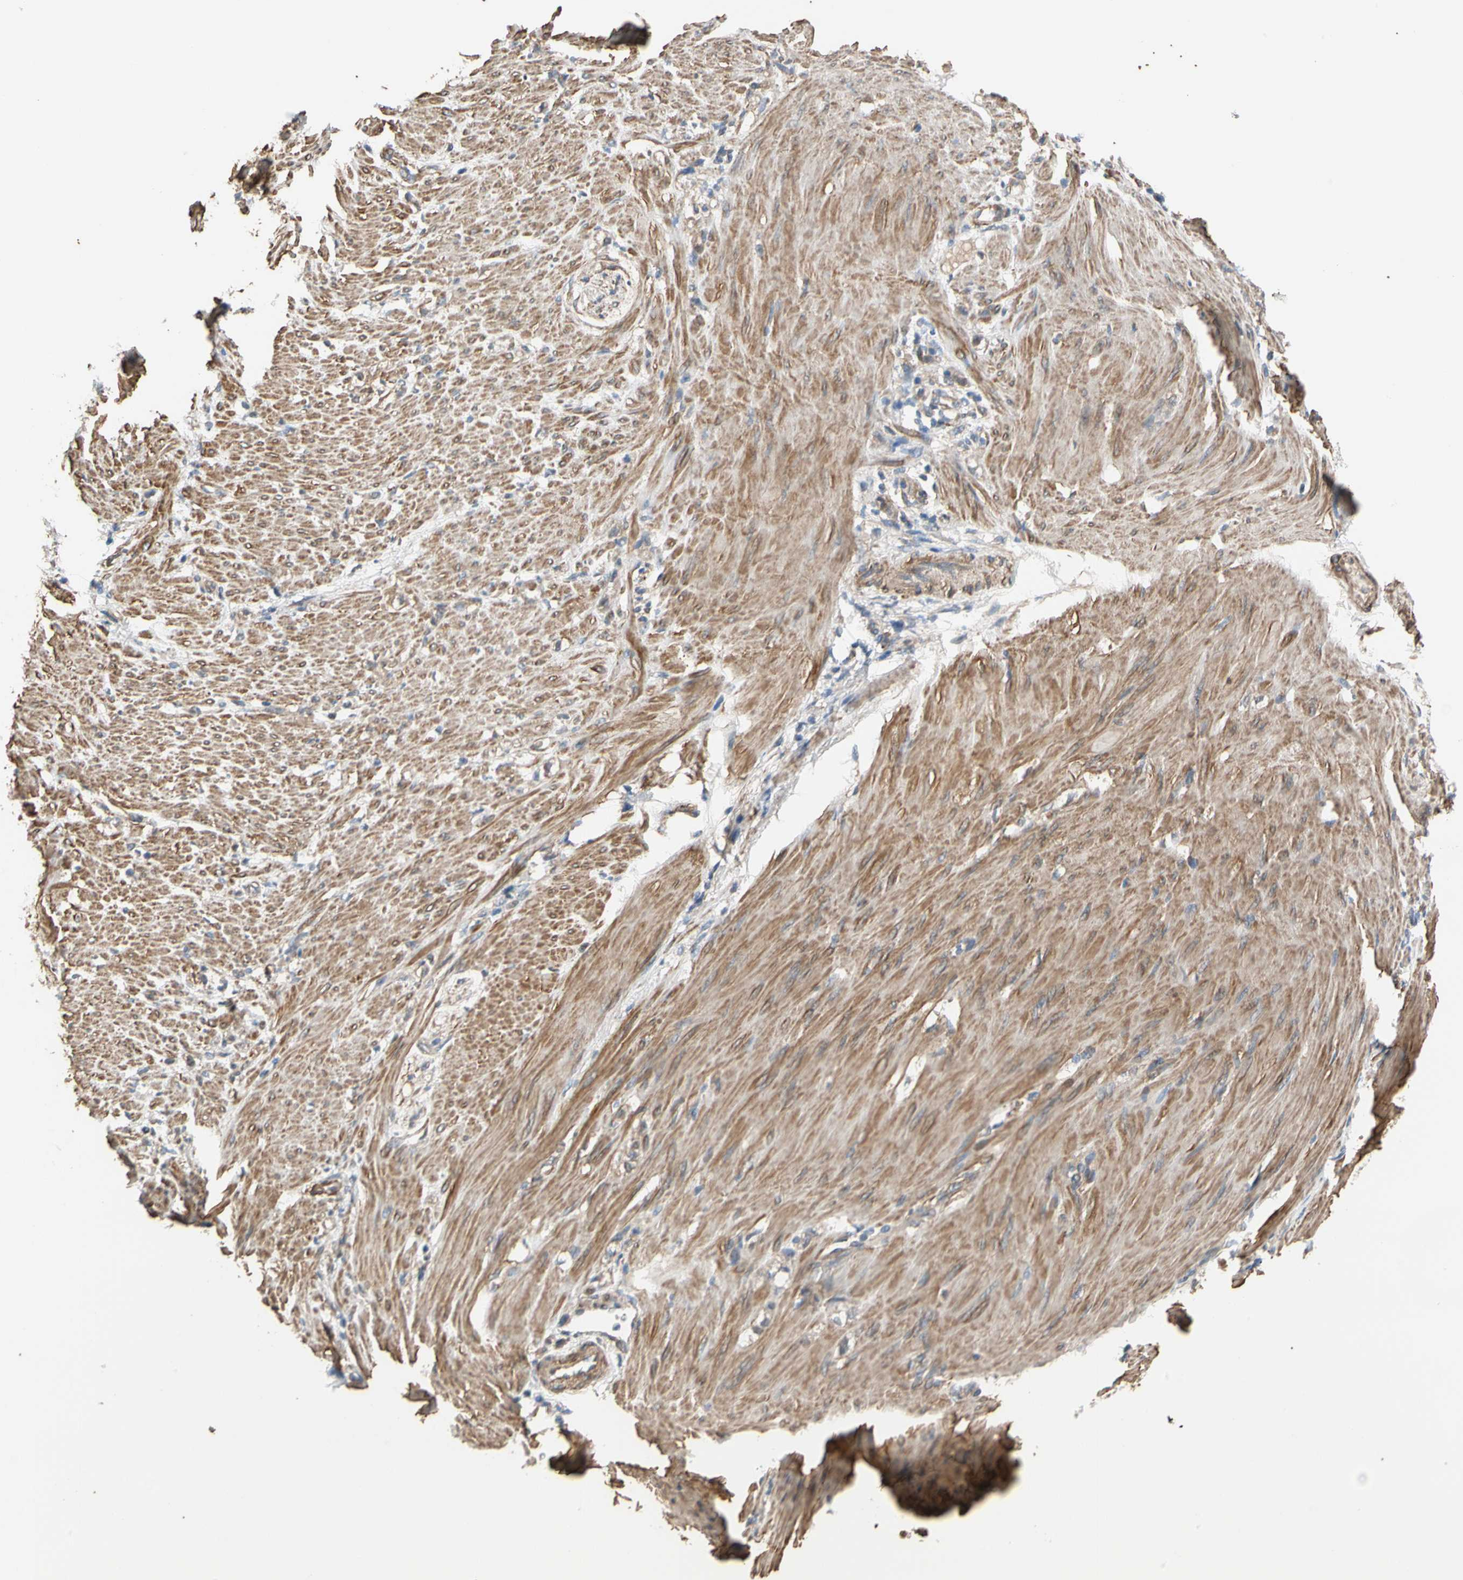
{"staining": {"intensity": "weak", "quantity": ">75%", "location": "cytoplasmic/membranous"}, "tissue": "stomach cancer", "cell_type": "Tumor cells", "image_type": "cancer", "snomed": [{"axis": "morphology", "description": "Adenocarcinoma, NOS"}, {"axis": "topography", "description": "Stomach"}], "caption": "This is an image of IHC staining of stomach adenocarcinoma, which shows weak staining in the cytoplasmic/membranous of tumor cells.", "gene": "LIMK2", "patient": {"sex": "male", "age": 82}}